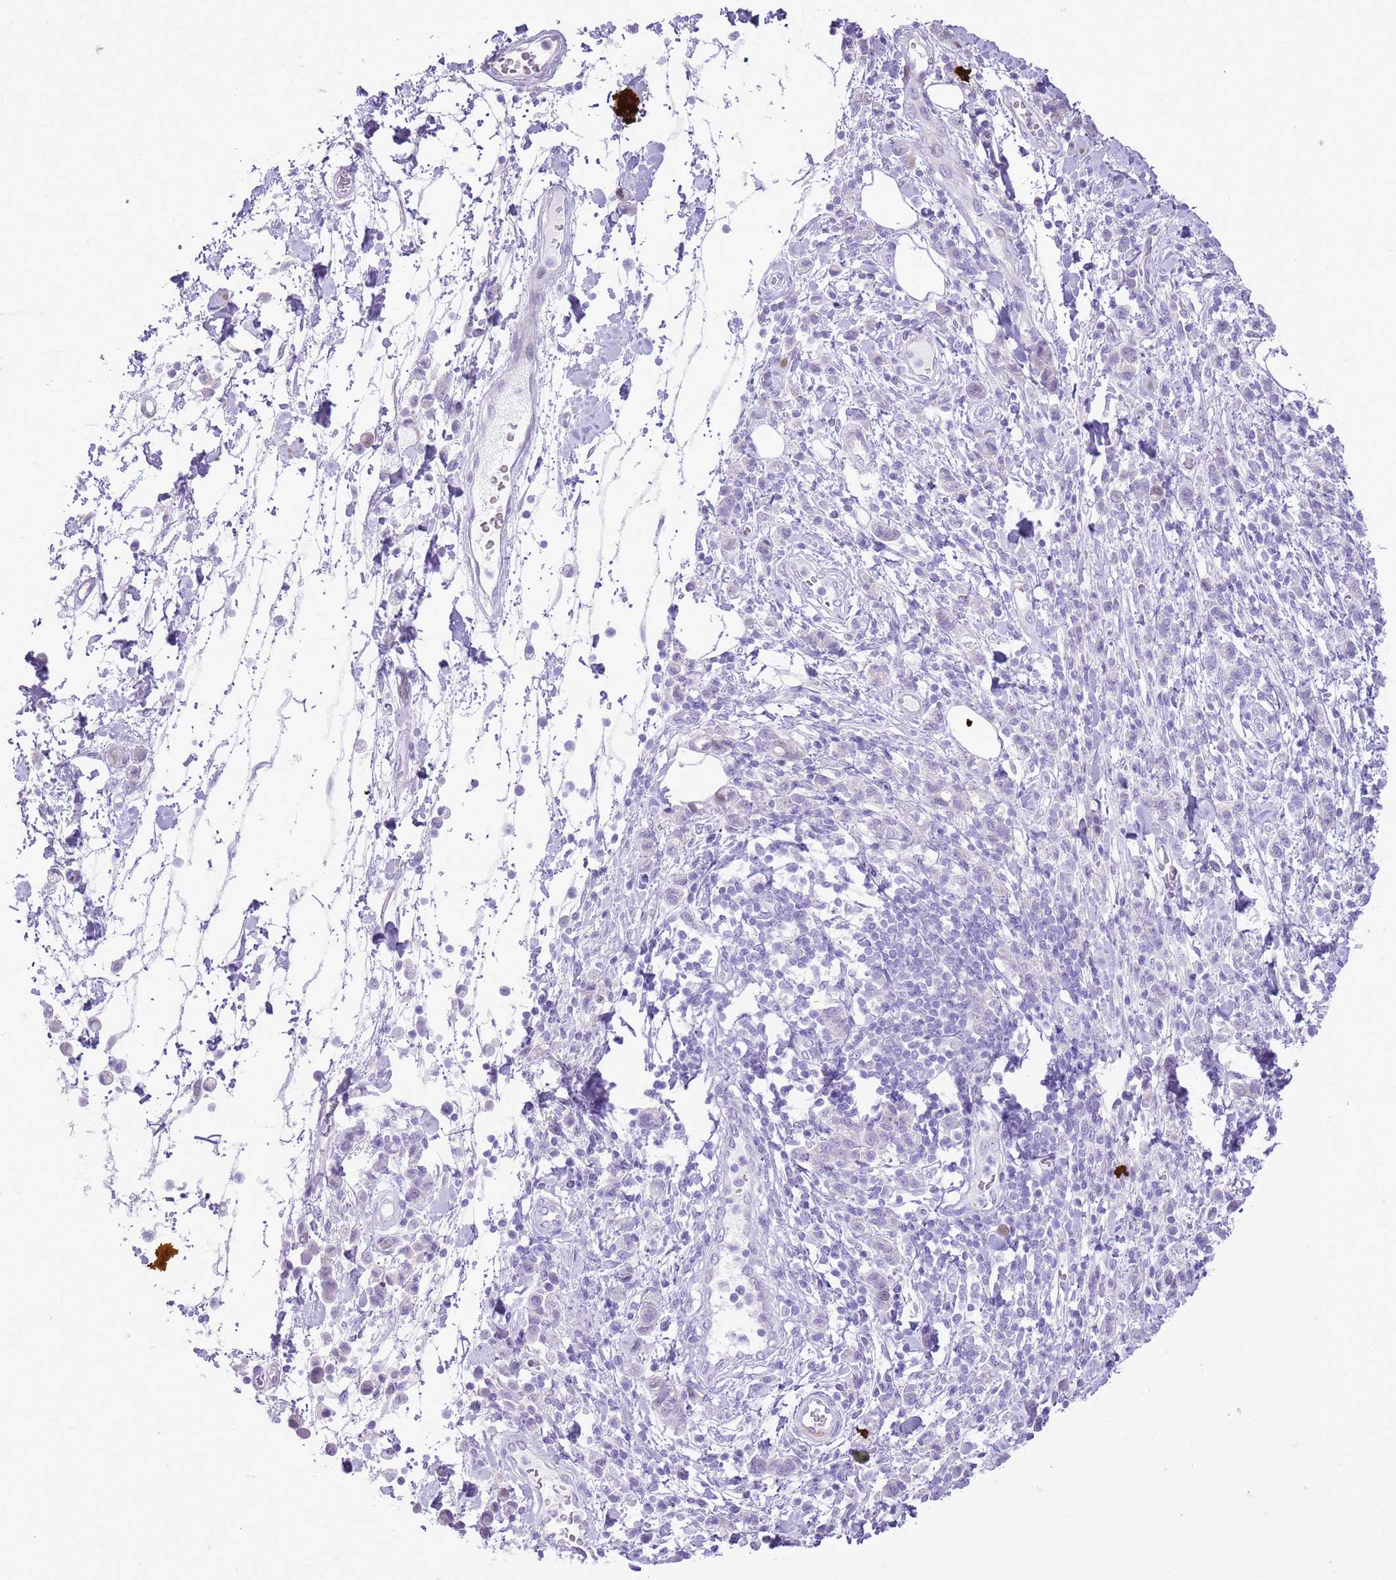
{"staining": {"intensity": "negative", "quantity": "none", "location": "none"}, "tissue": "stomach cancer", "cell_type": "Tumor cells", "image_type": "cancer", "snomed": [{"axis": "morphology", "description": "Adenocarcinoma, NOS"}, {"axis": "topography", "description": "Stomach"}], "caption": "This is an immunohistochemistry (IHC) photomicrograph of adenocarcinoma (stomach). There is no positivity in tumor cells.", "gene": "GMNN", "patient": {"sex": "male", "age": 77}}